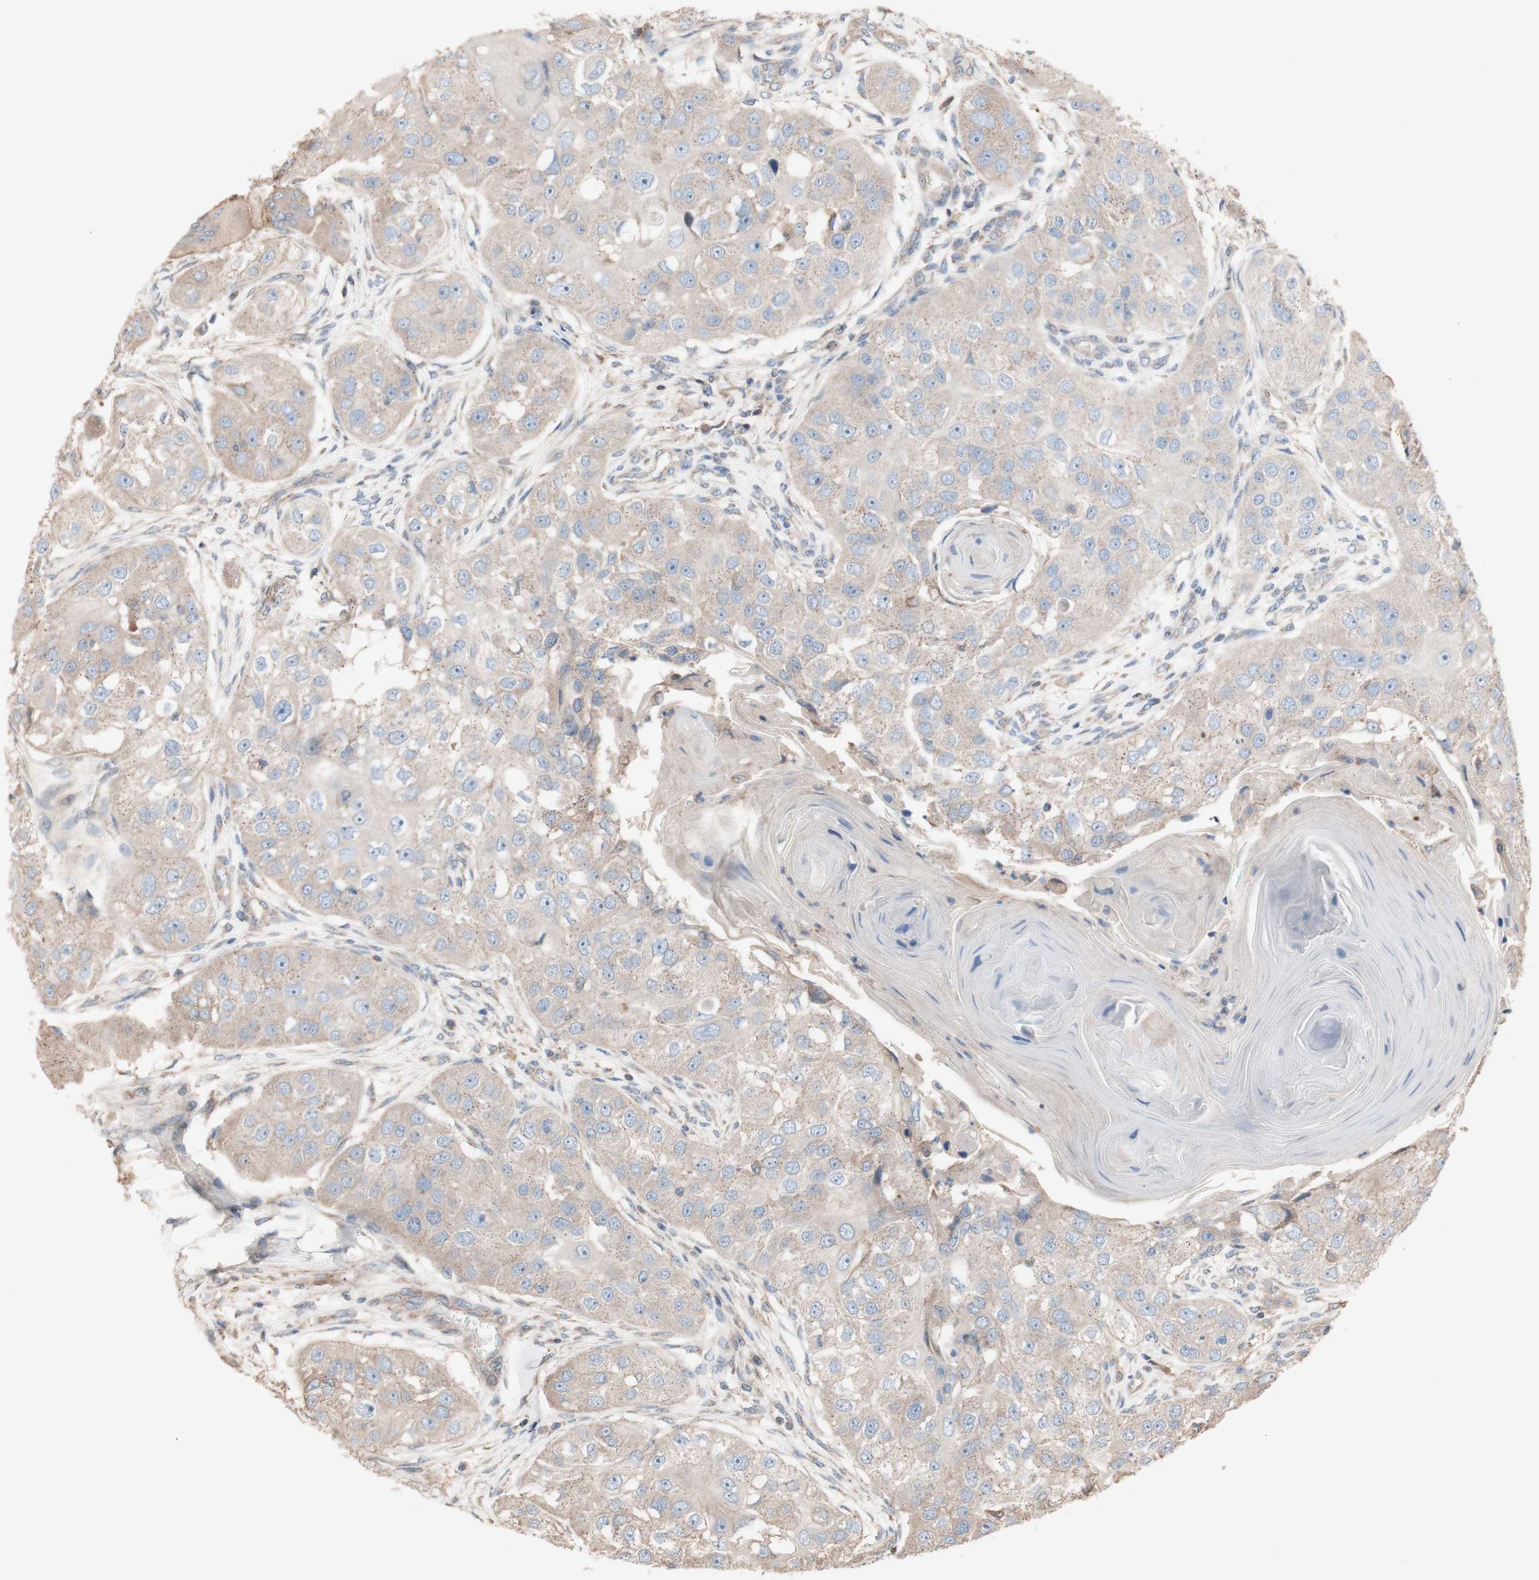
{"staining": {"intensity": "weak", "quantity": ">75%", "location": "cytoplasmic/membranous"}, "tissue": "head and neck cancer", "cell_type": "Tumor cells", "image_type": "cancer", "snomed": [{"axis": "morphology", "description": "Normal tissue, NOS"}, {"axis": "morphology", "description": "Squamous cell carcinoma, NOS"}, {"axis": "topography", "description": "Skeletal muscle"}, {"axis": "topography", "description": "Head-Neck"}], "caption": "Head and neck squamous cell carcinoma stained with DAB immunohistochemistry (IHC) reveals low levels of weak cytoplasmic/membranous positivity in approximately >75% of tumor cells. (DAB (3,3'-diaminobenzidine) IHC with brightfield microscopy, high magnification).", "gene": "COPB1", "patient": {"sex": "male", "age": 51}}